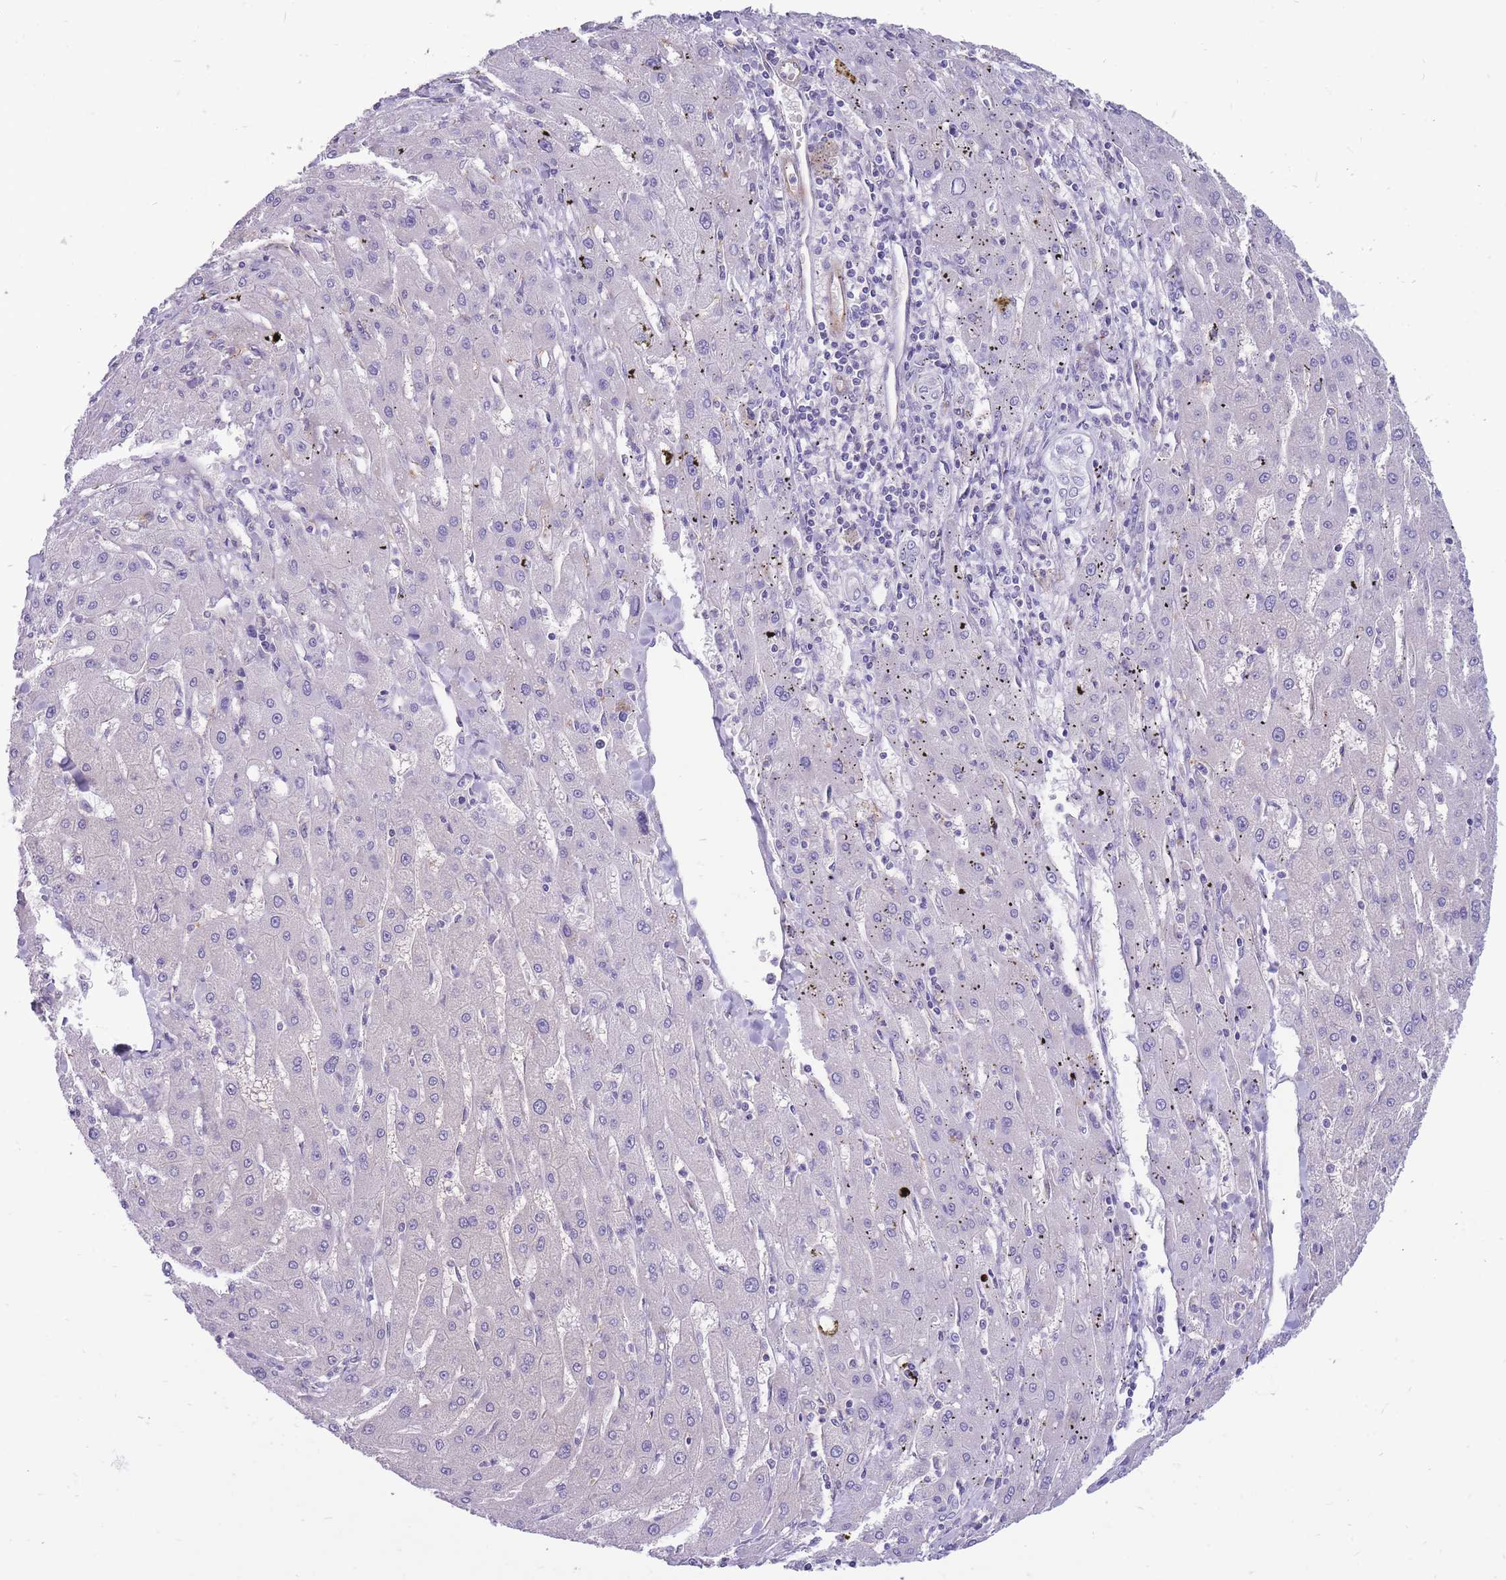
{"staining": {"intensity": "negative", "quantity": "none", "location": "none"}, "tissue": "liver cancer", "cell_type": "Tumor cells", "image_type": "cancer", "snomed": [{"axis": "morphology", "description": "Carcinoma, Hepatocellular, NOS"}, {"axis": "topography", "description": "Liver"}], "caption": "A high-resolution photomicrograph shows IHC staining of liver hepatocellular carcinoma, which shows no significant expression in tumor cells. Nuclei are stained in blue.", "gene": "RGS11", "patient": {"sex": "male", "age": 72}}